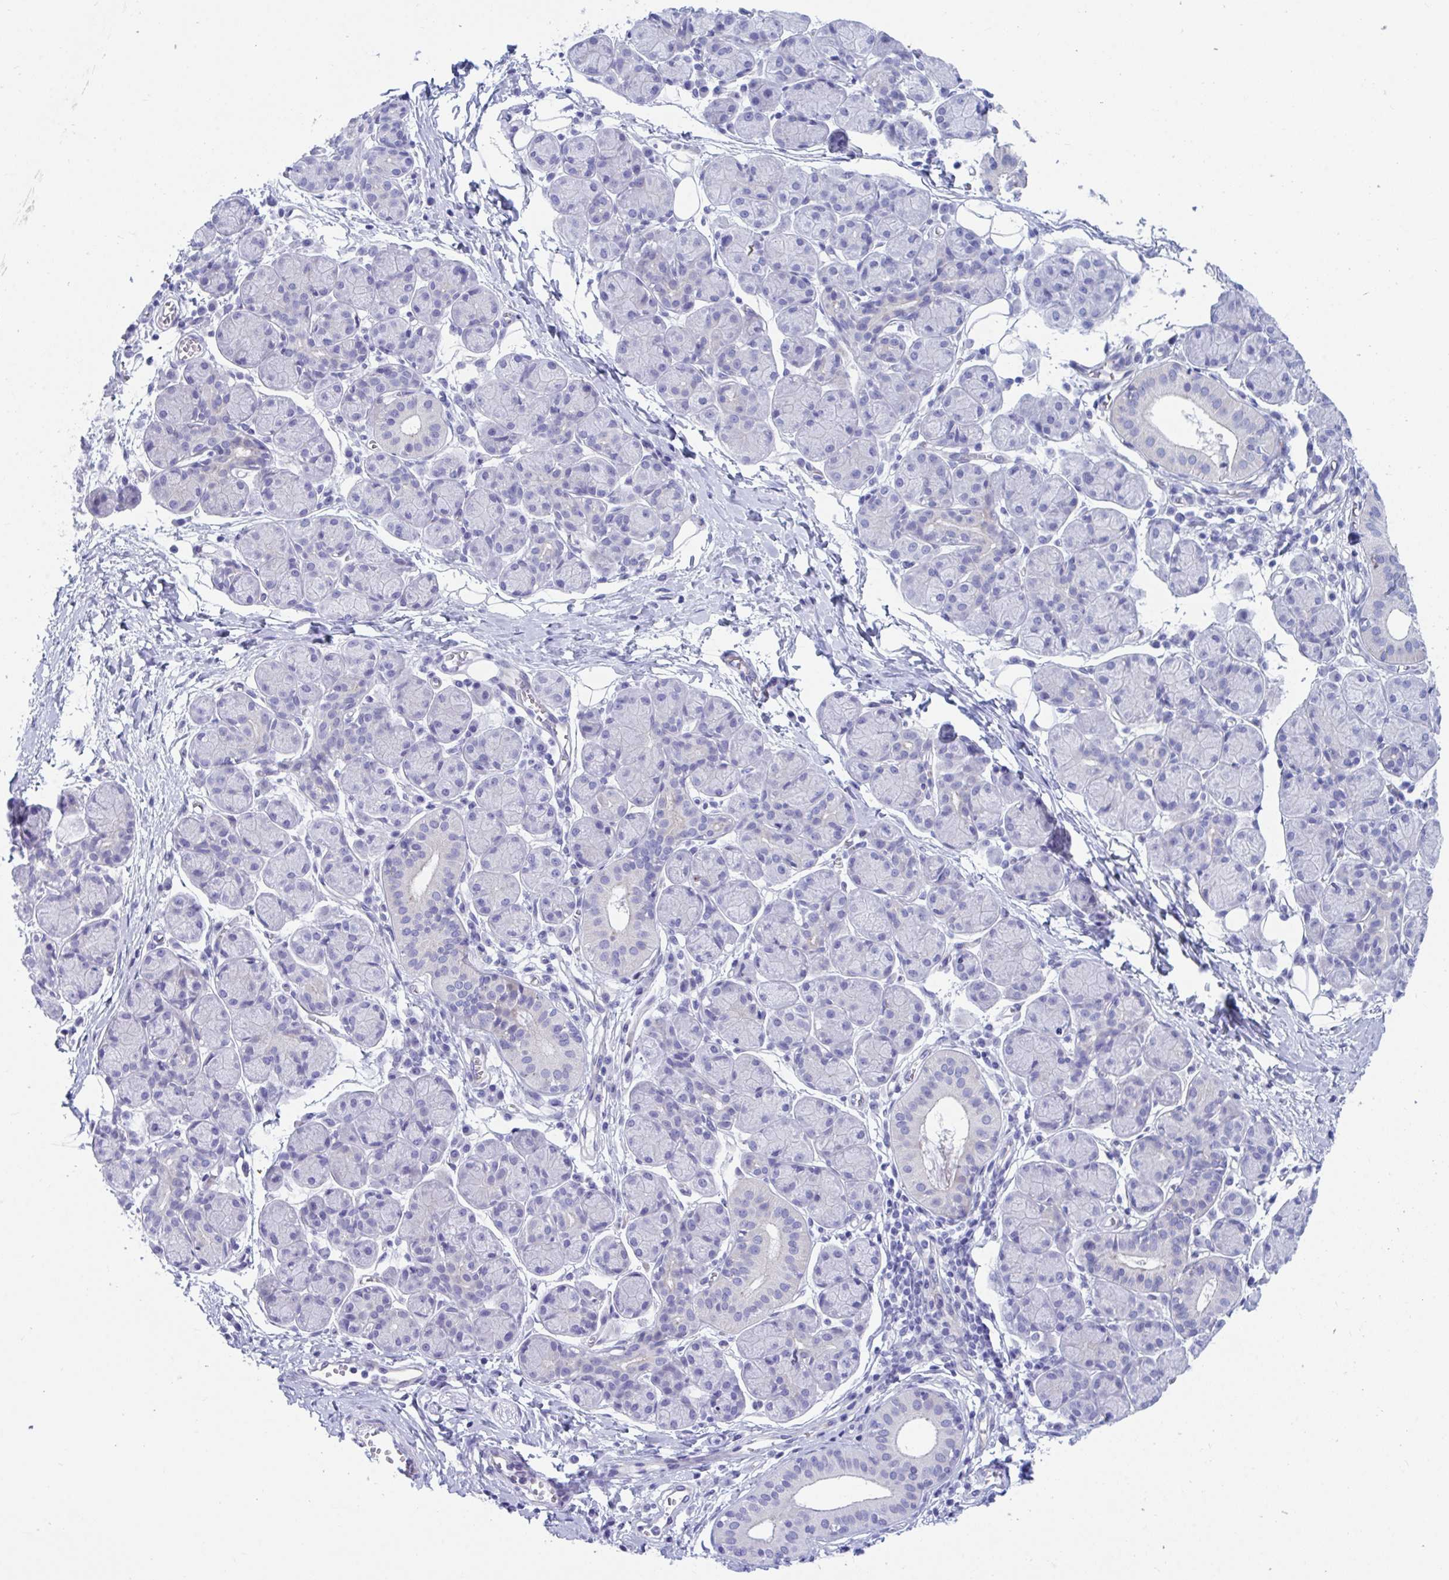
{"staining": {"intensity": "negative", "quantity": "none", "location": "none"}, "tissue": "salivary gland", "cell_type": "Glandular cells", "image_type": "normal", "snomed": [{"axis": "morphology", "description": "Normal tissue, NOS"}, {"axis": "morphology", "description": "Inflammation, NOS"}, {"axis": "topography", "description": "Lymph node"}, {"axis": "topography", "description": "Salivary gland"}], "caption": "A high-resolution photomicrograph shows immunohistochemistry (IHC) staining of normal salivary gland, which displays no significant staining in glandular cells.", "gene": "TTC30A", "patient": {"sex": "male", "age": 3}}